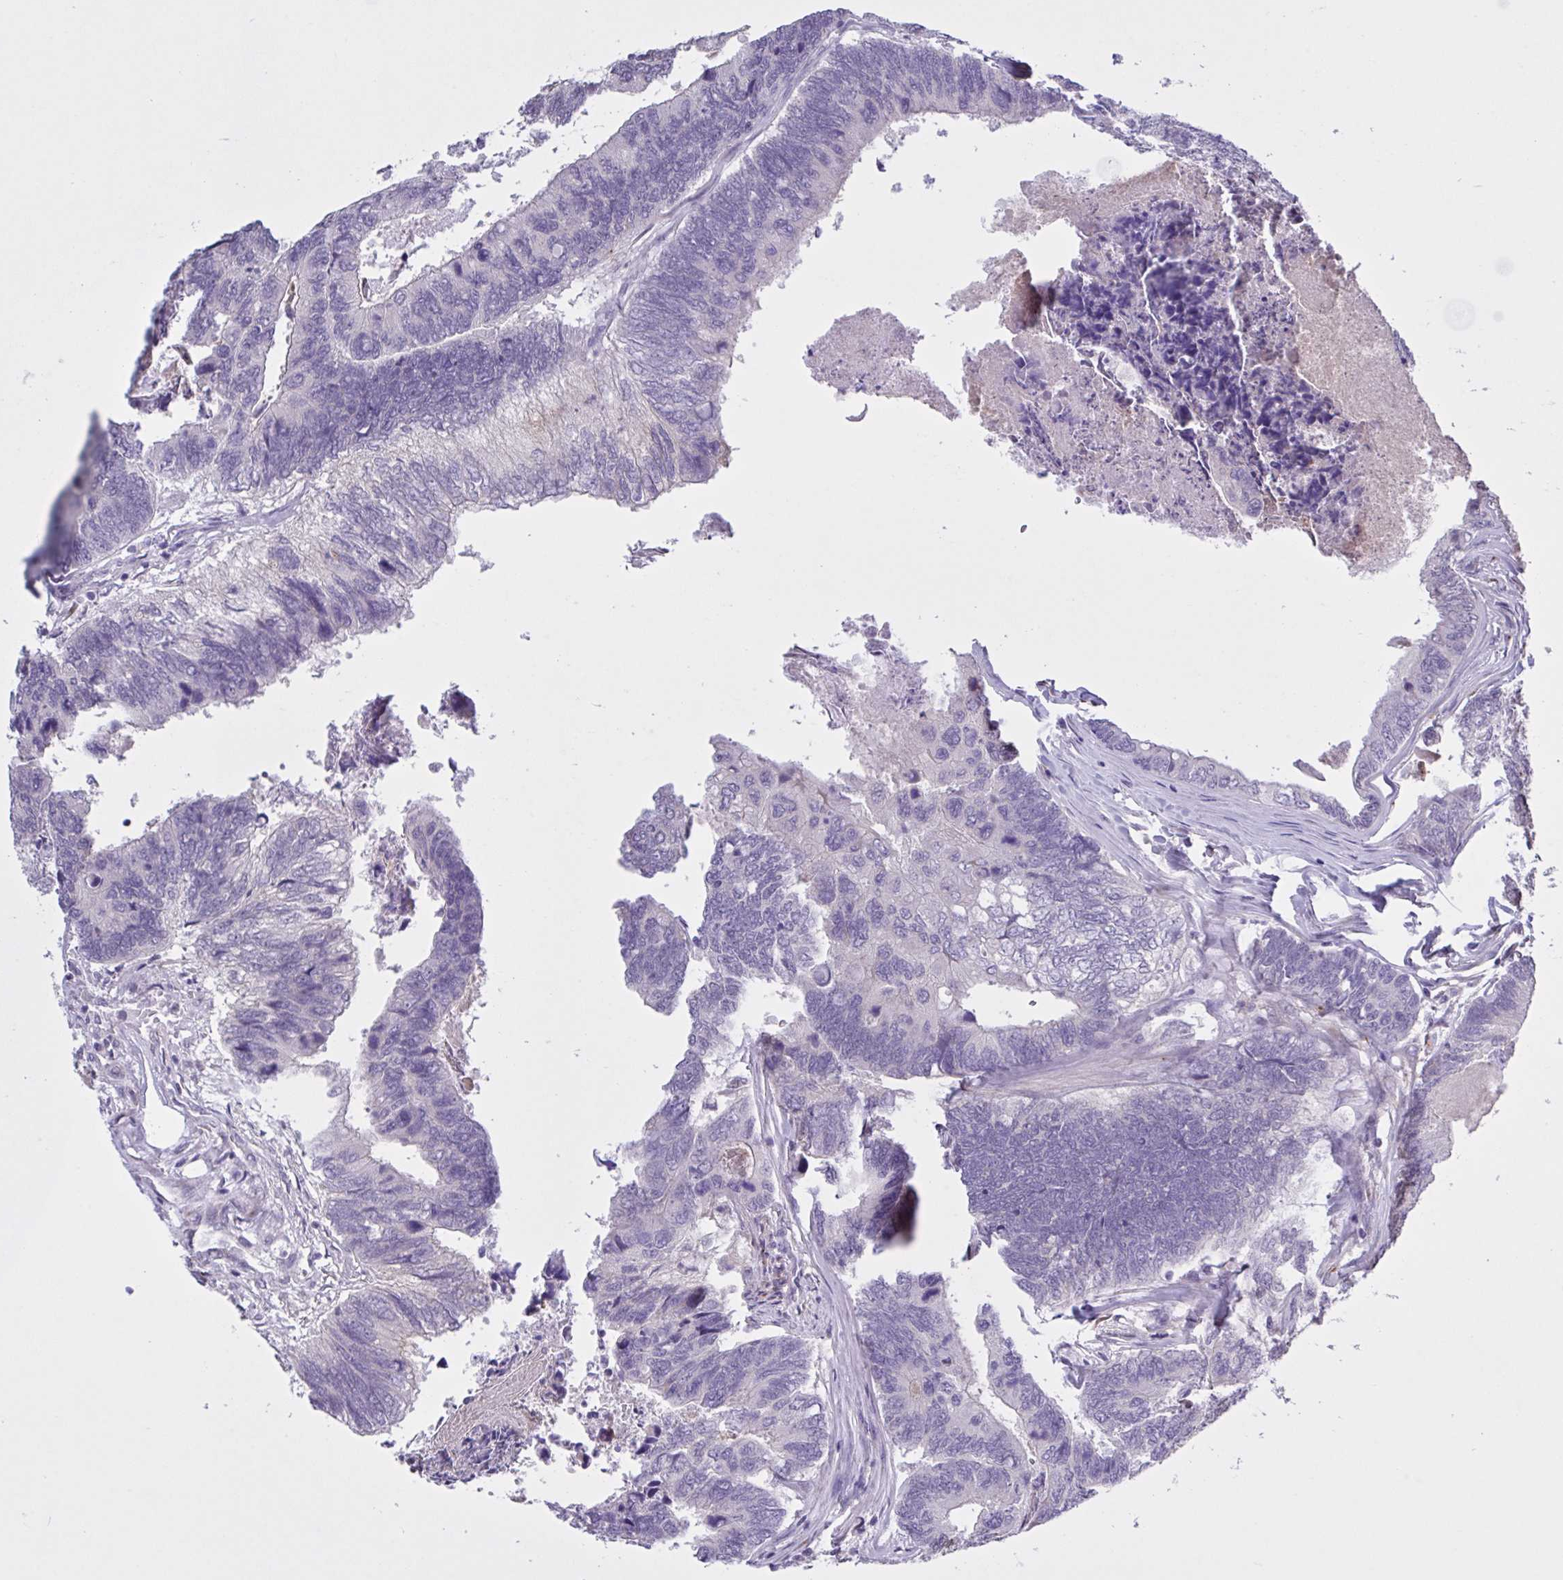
{"staining": {"intensity": "negative", "quantity": "none", "location": "none"}, "tissue": "colorectal cancer", "cell_type": "Tumor cells", "image_type": "cancer", "snomed": [{"axis": "morphology", "description": "Adenocarcinoma, NOS"}, {"axis": "topography", "description": "Colon"}], "caption": "Colorectal adenocarcinoma was stained to show a protein in brown. There is no significant expression in tumor cells.", "gene": "MRGPRX2", "patient": {"sex": "female", "age": 67}}